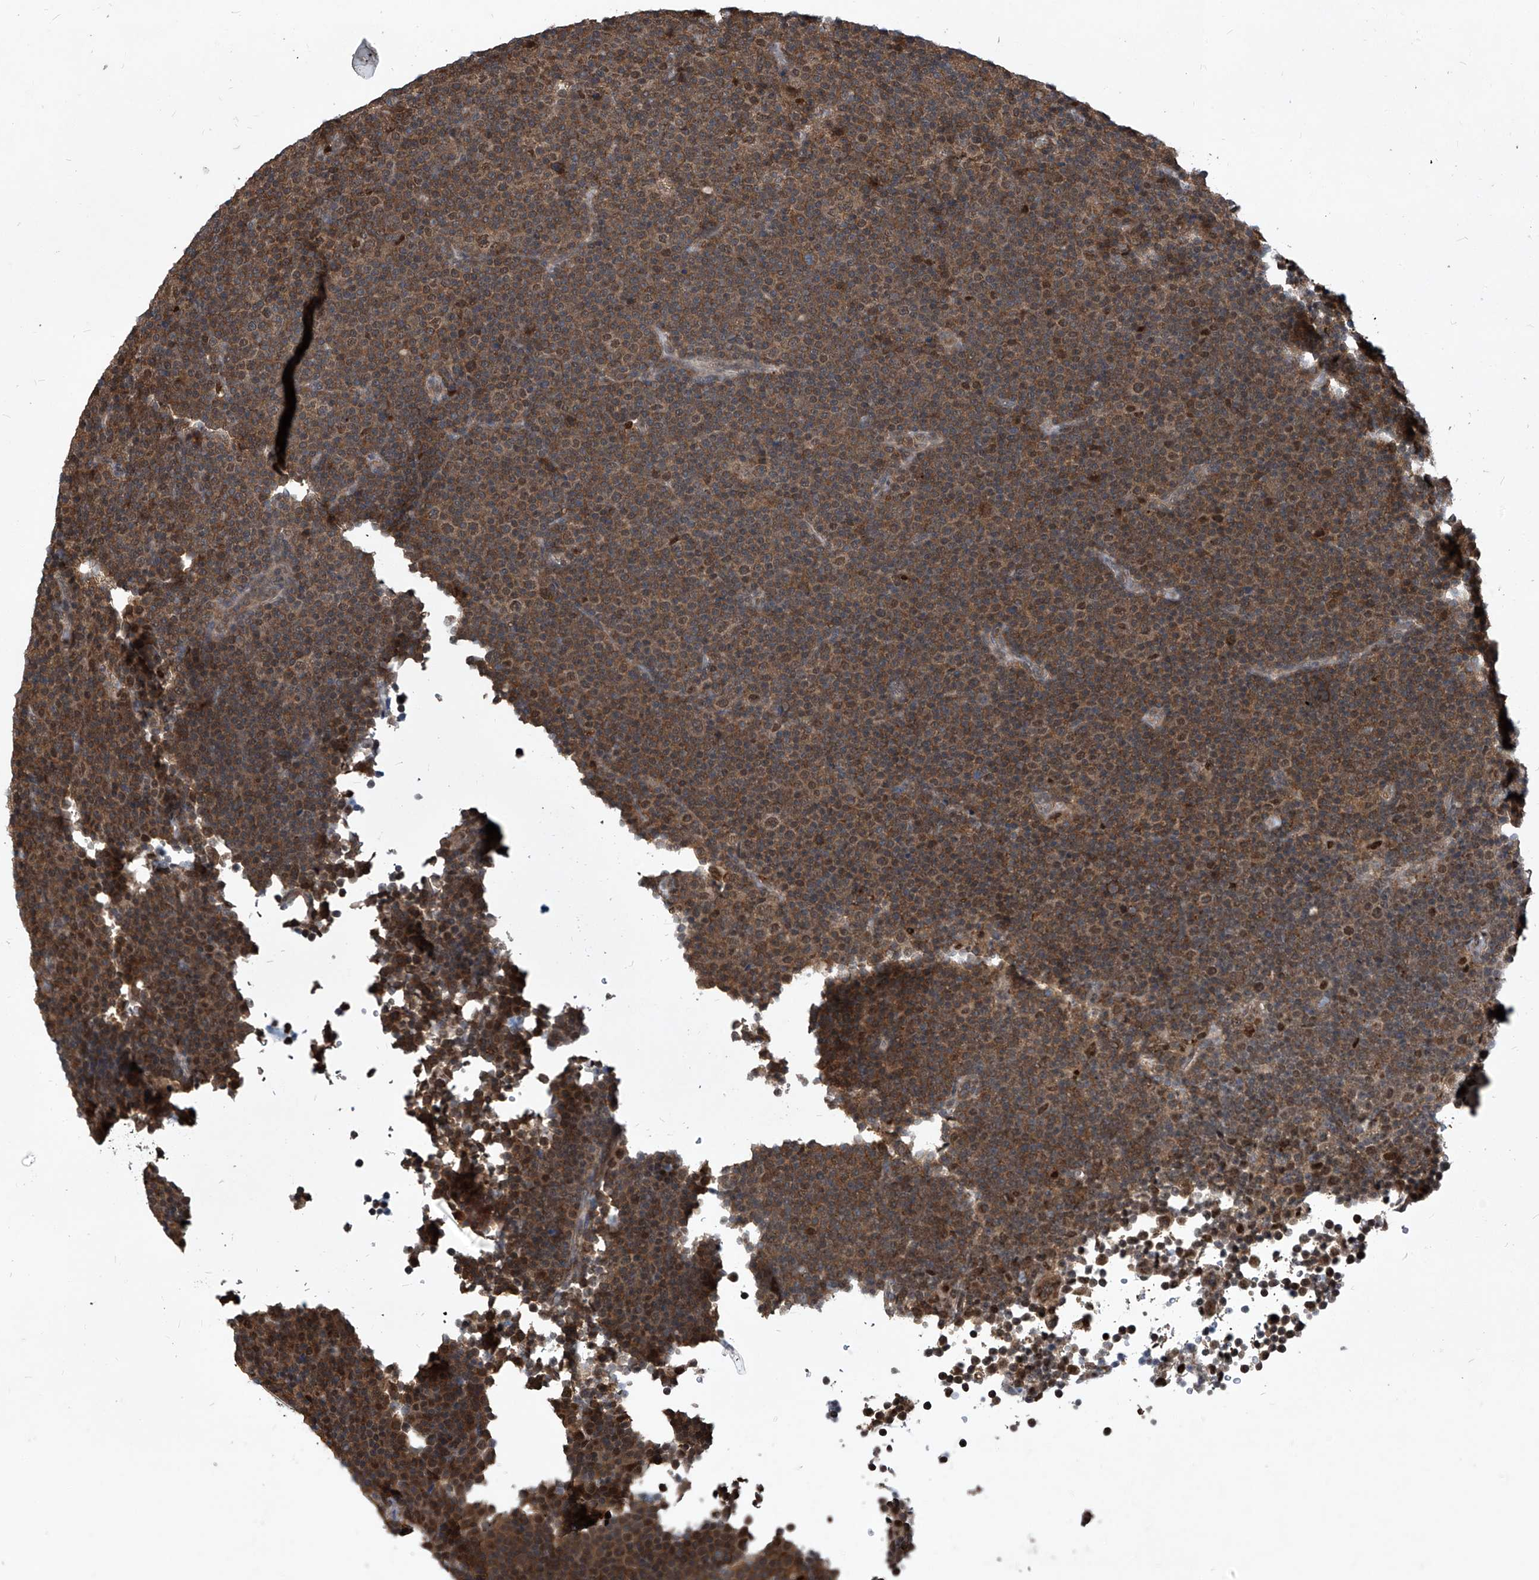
{"staining": {"intensity": "moderate", "quantity": ">75%", "location": "cytoplasmic/membranous"}, "tissue": "lymphoma", "cell_type": "Tumor cells", "image_type": "cancer", "snomed": [{"axis": "morphology", "description": "Malignant lymphoma, non-Hodgkin's type, Low grade"}, {"axis": "topography", "description": "Lymph node"}], "caption": "The photomicrograph shows immunohistochemical staining of malignant lymphoma, non-Hodgkin's type (low-grade). There is moderate cytoplasmic/membranous positivity is identified in about >75% of tumor cells. The staining is performed using DAB (3,3'-diaminobenzidine) brown chromogen to label protein expression. The nuclei are counter-stained blue using hematoxylin.", "gene": "PSMB1", "patient": {"sex": "female", "age": 67}}